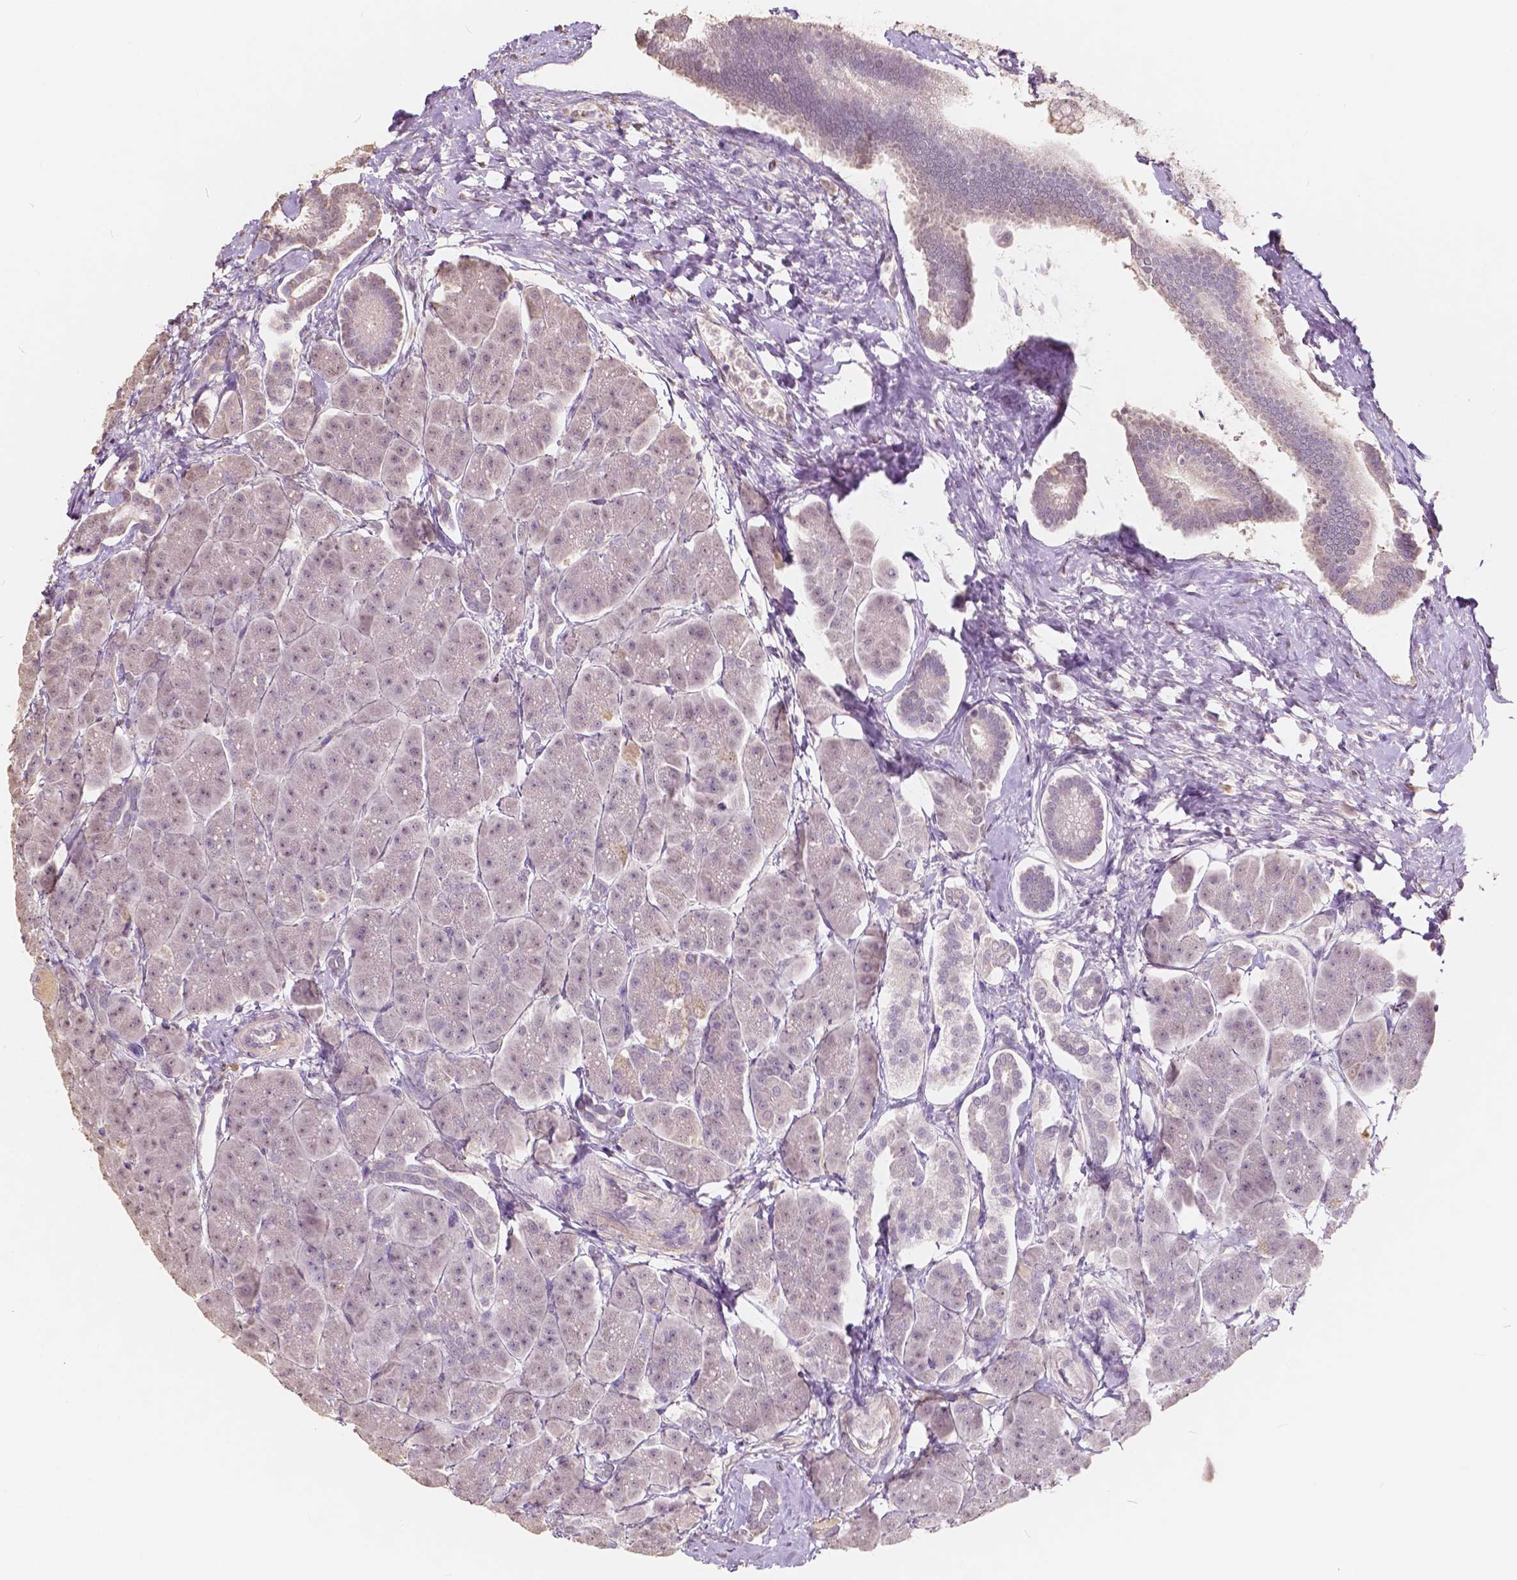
{"staining": {"intensity": "weak", "quantity": "25%-75%", "location": "nuclear"}, "tissue": "pancreas", "cell_type": "Exocrine glandular cells", "image_type": "normal", "snomed": [{"axis": "morphology", "description": "Normal tissue, NOS"}, {"axis": "topography", "description": "Adipose tissue"}, {"axis": "topography", "description": "Pancreas"}, {"axis": "topography", "description": "Peripheral nerve tissue"}], "caption": "Pancreas stained with IHC demonstrates weak nuclear expression in approximately 25%-75% of exocrine glandular cells.", "gene": "SOX15", "patient": {"sex": "female", "age": 58}}